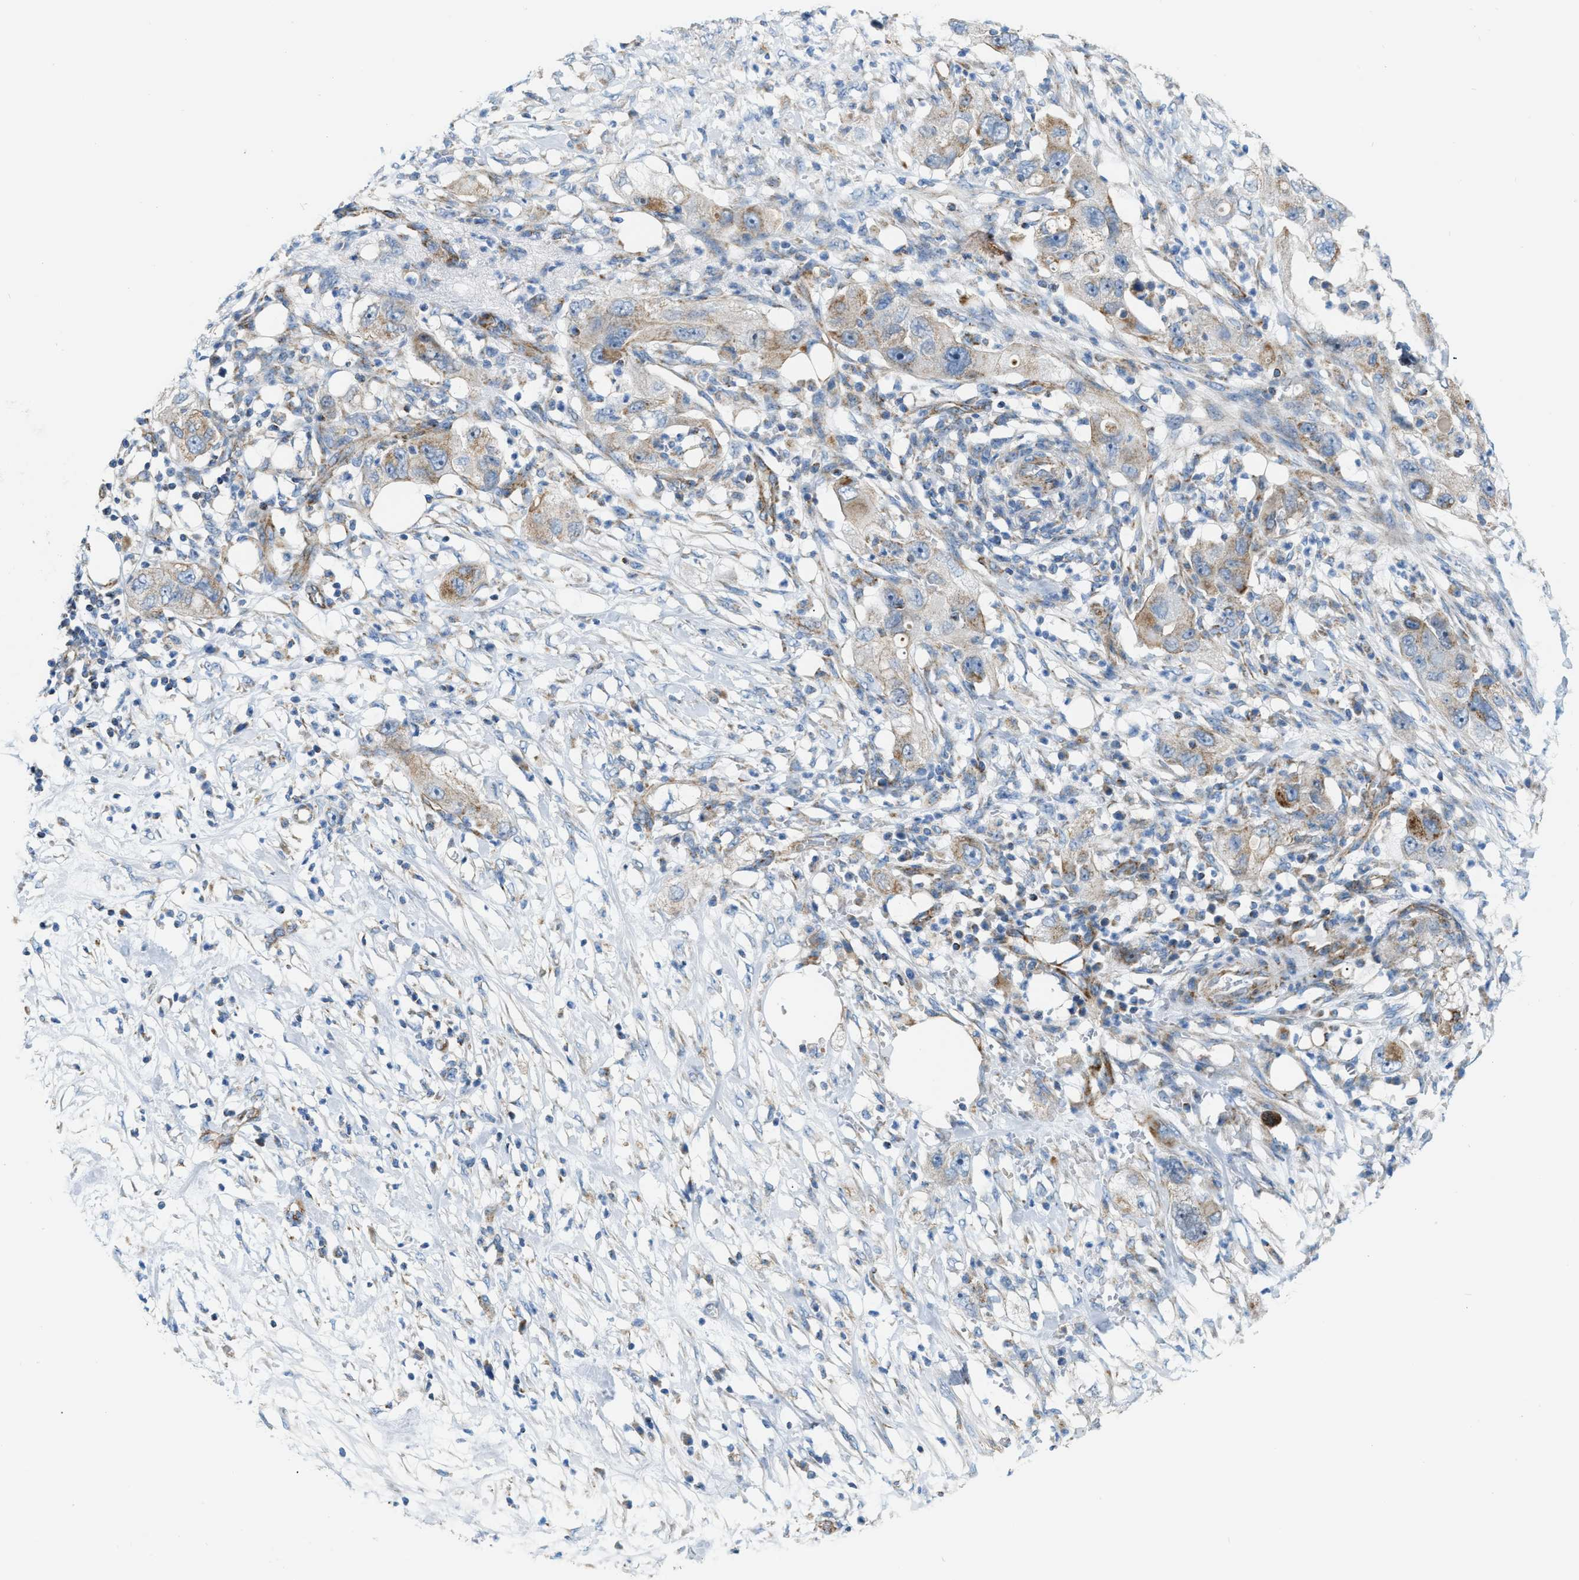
{"staining": {"intensity": "moderate", "quantity": "25%-75%", "location": "cytoplasmic/membranous"}, "tissue": "pancreatic cancer", "cell_type": "Tumor cells", "image_type": "cancer", "snomed": [{"axis": "morphology", "description": "Adenocarcinoma, NOS"}, {"axis": "topography", "description": "Pancreas"}], "caption": "Immunohistochemical staining of pancreatic adenocarcinoma displays medium levels of moderate cytoplasmic/membranous staining in about 25%-75% of tumor cells.", "gene": "JADE1", "patient": {"sex": "female", "age": 78}}